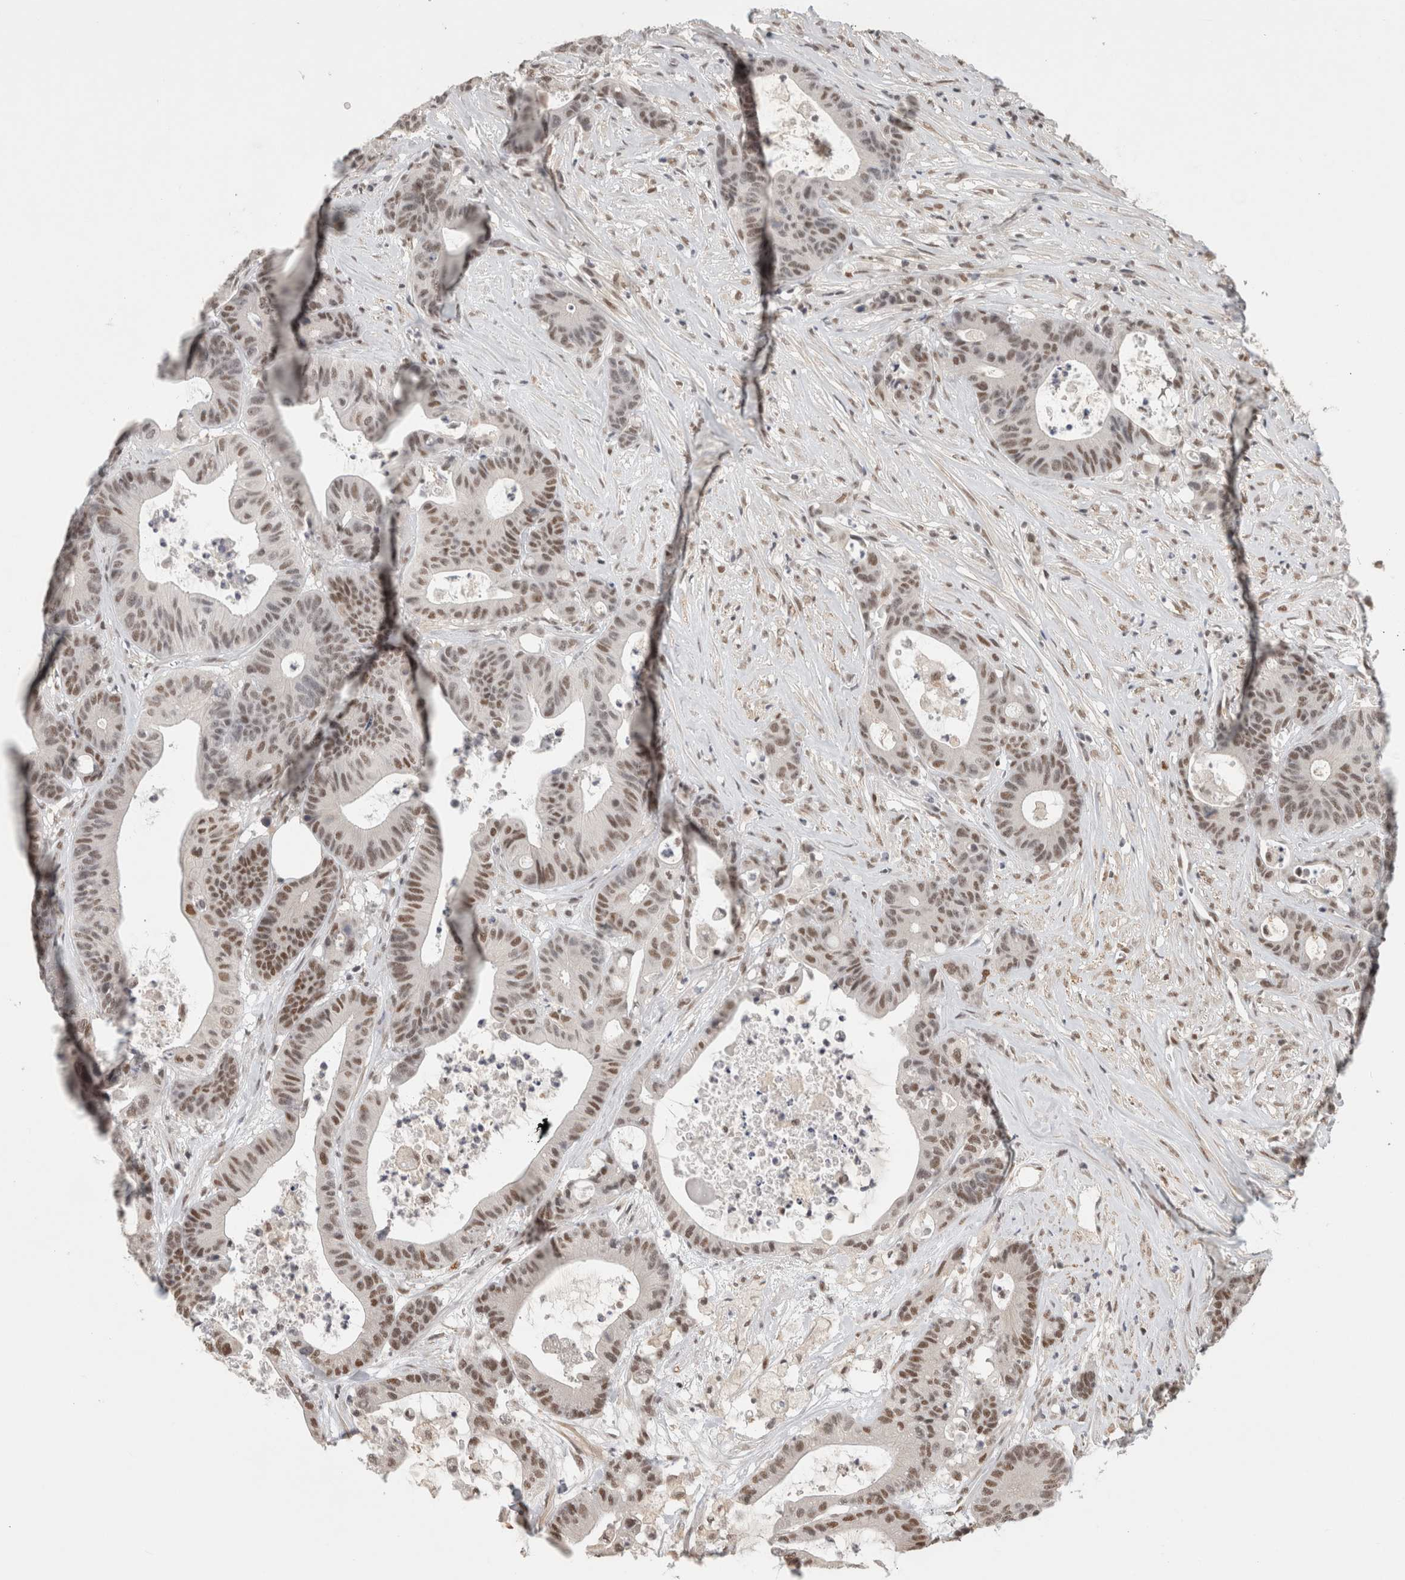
{"staining": {"intensity": "weak", "quantity": "25%-75%", "location": "nuclear"}, "tissue": "colorectal cancer", "cell_type": "Tumor cells", "image_type": "cancer", "snomed": [{"axis": "morphology", "description": "Adenocarcinoma, NOS"}, {"axis": "topography", "description": "Colon"}], "caption": "This photomicrograph exhibits IHC staining of human colorectal cancer (adenocarcinoma), with low weak nuclear staining in approximately 25%-75% of tumor cells.", "gene": "ZNF830", "patient": {"sex": "female", "age": 84}}